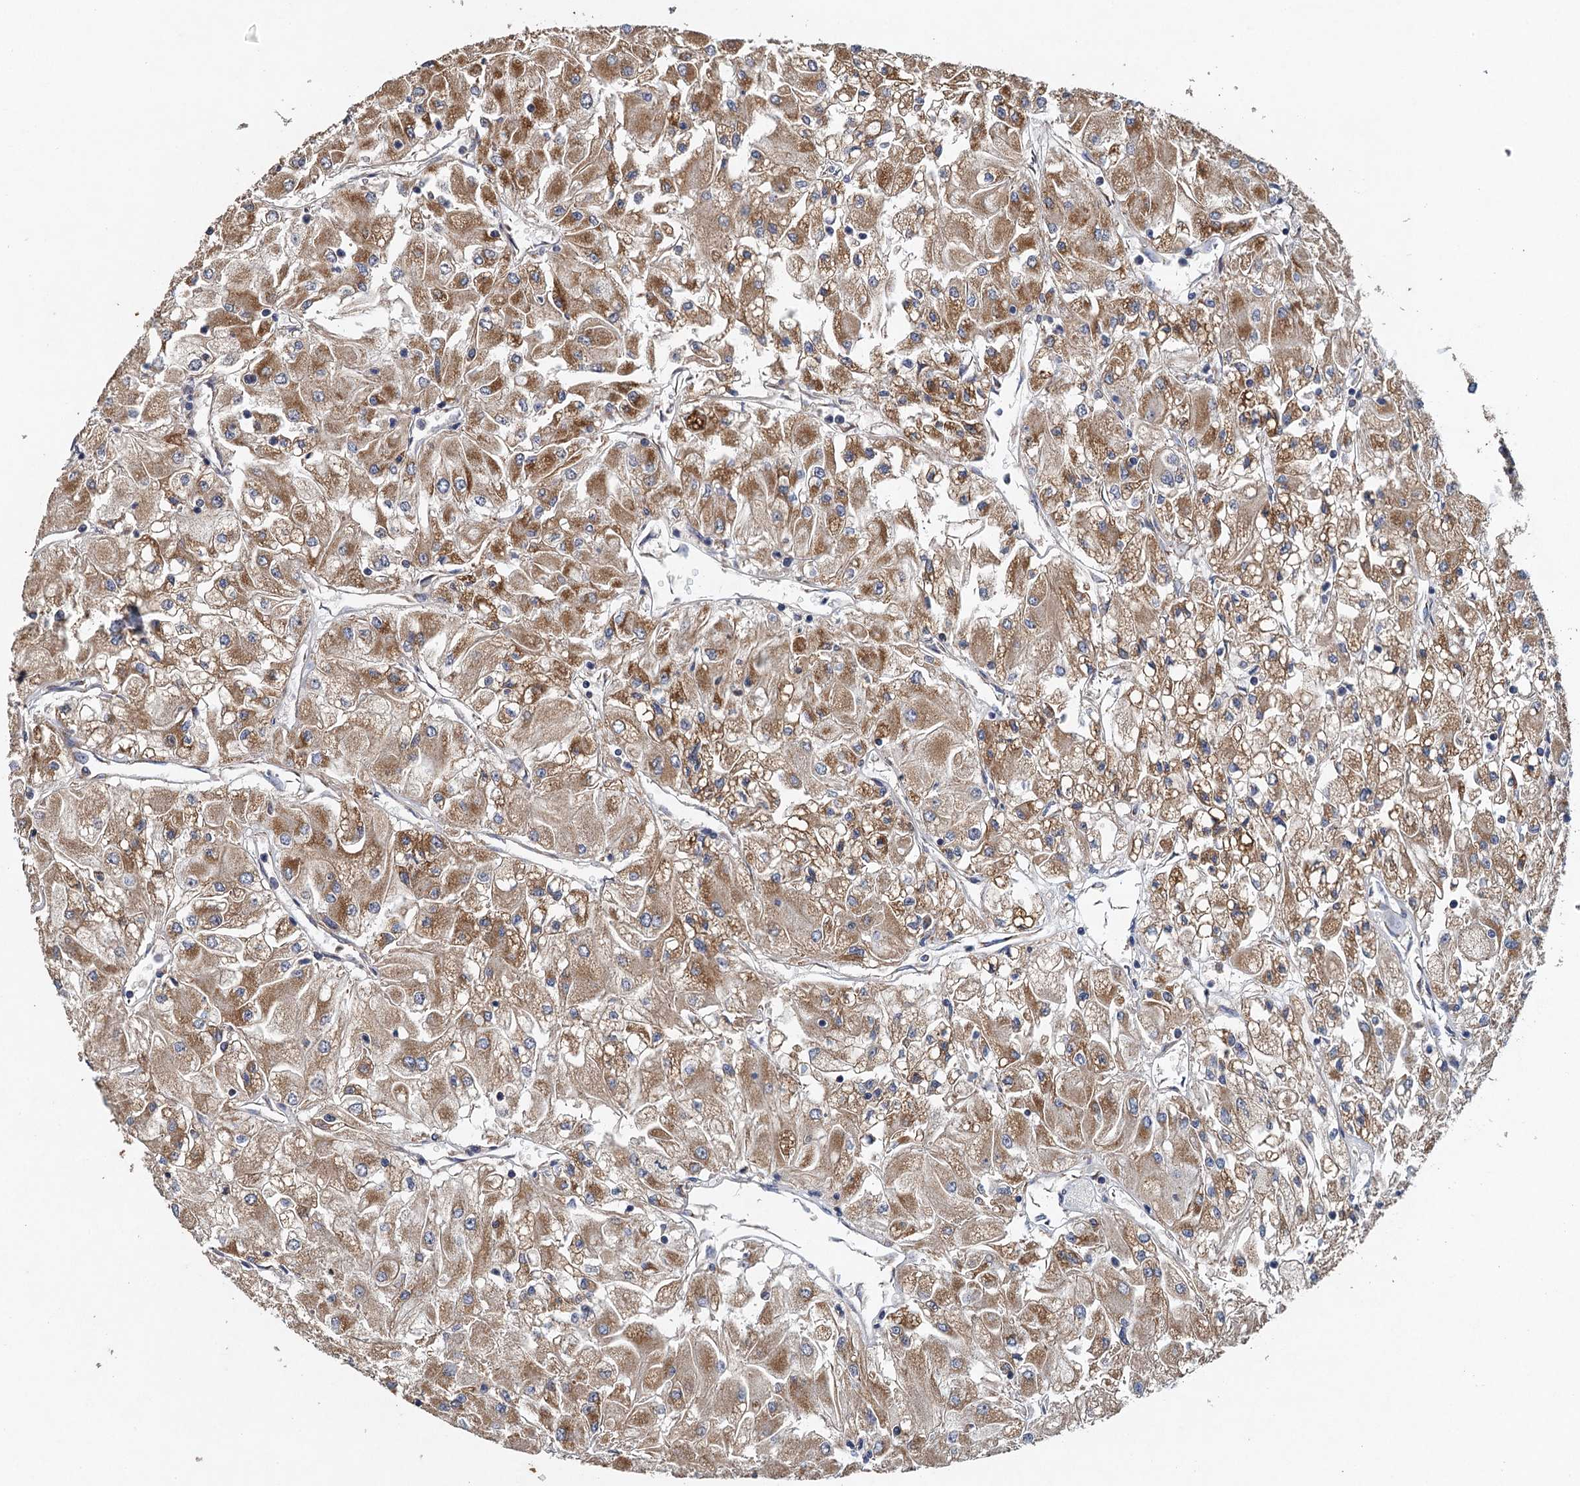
{"staining": {"intensity": "moderate", "quantity": ">75%", "location": "cytoplasmic/membranous"}, "tissue": "renal cancer", "cell_type": "Tumor cells", "image_type": "cancer", "snomed": [{"axis": "morphology", "description": "Adenocarcinoma, NOS"}, {"axis": "topography", "description": "Kidney"}], "caption": "The micrograph displays staining of adenocarcinoma (renal), revealing moderate cytoplasmic/membranous protein expression (brown color) within tumor cells. The protein is stained brown, and the nuclei are stained in blue (DAB (3,3'-diaminobenzidine) IHC with brightfield microscopy, high magnification).", "gene": "BCS1L", "patient": {"sex": "male", "age": 80}}